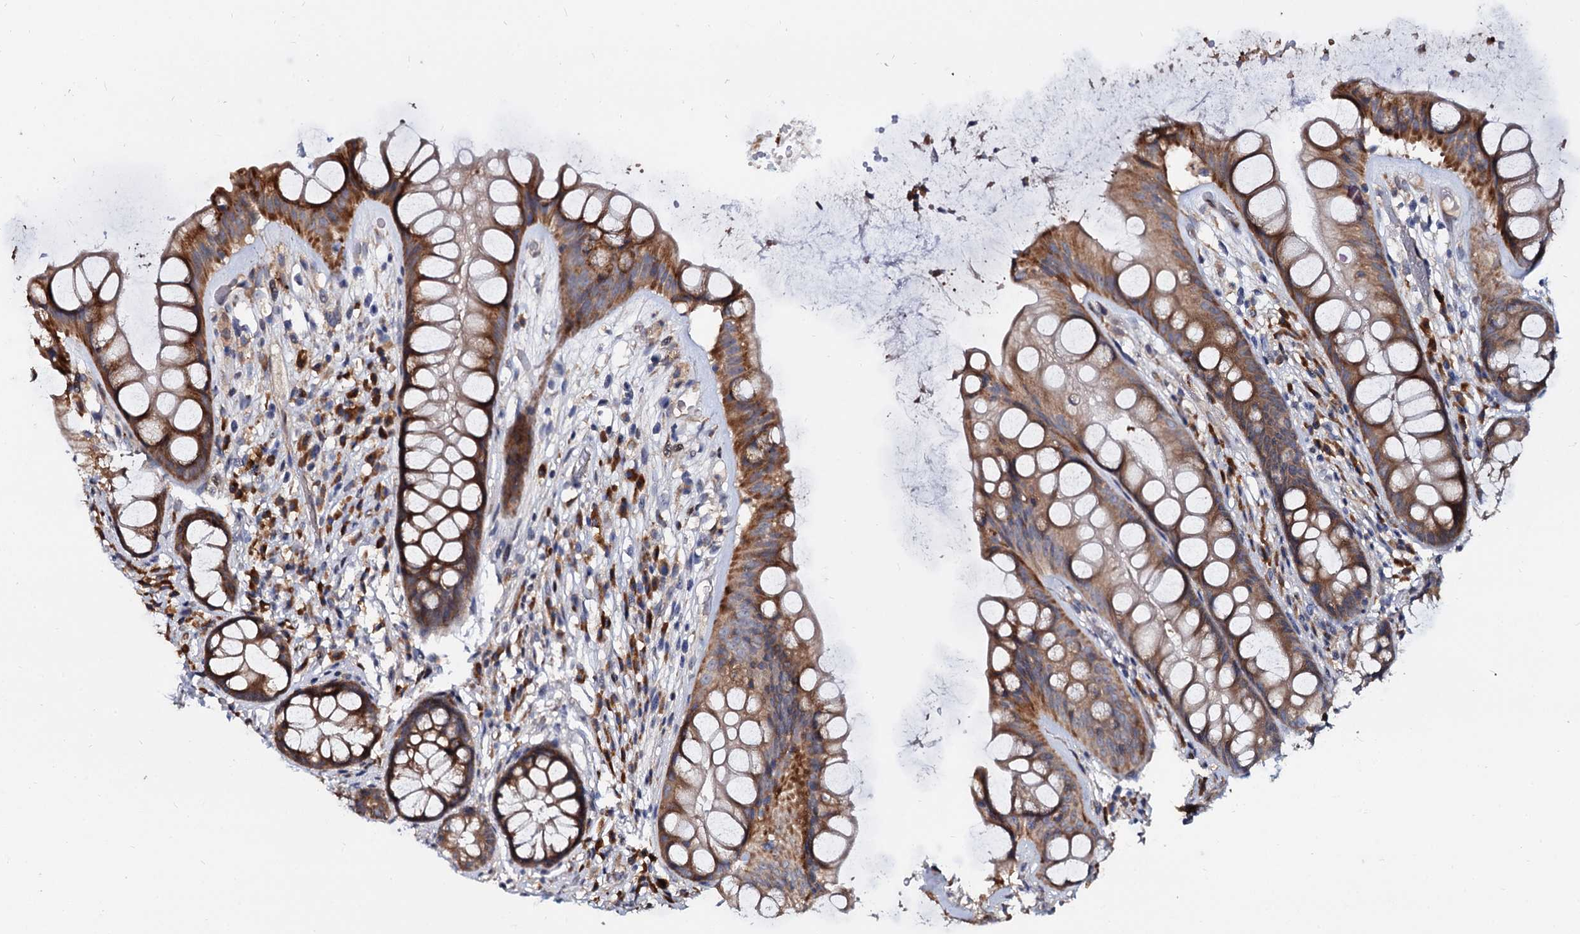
{"staining": {"intensity": "moderate", "quantity": ">75%", "location": "cytoplasmic/membranous"}, "tissue": "rectum", "cell_type": "Glandular cells", "image_type": "normal", "snomed": [{"axis": "morphology", "description": "Normal tissue, NOS"}, {"axis": "topography", "description": "Rectum"}], "caption": "This photomicrograph demonstrates unremarkable rectum stained with immunohistochemistry to label a protein in brown. The cytoplasmic/membranous of glandular cells show moderate positivity for the protein. Nuclei are counter-stained blue.", "gene": "WWC3", "patient": {"sex": "male", "age": 74}}